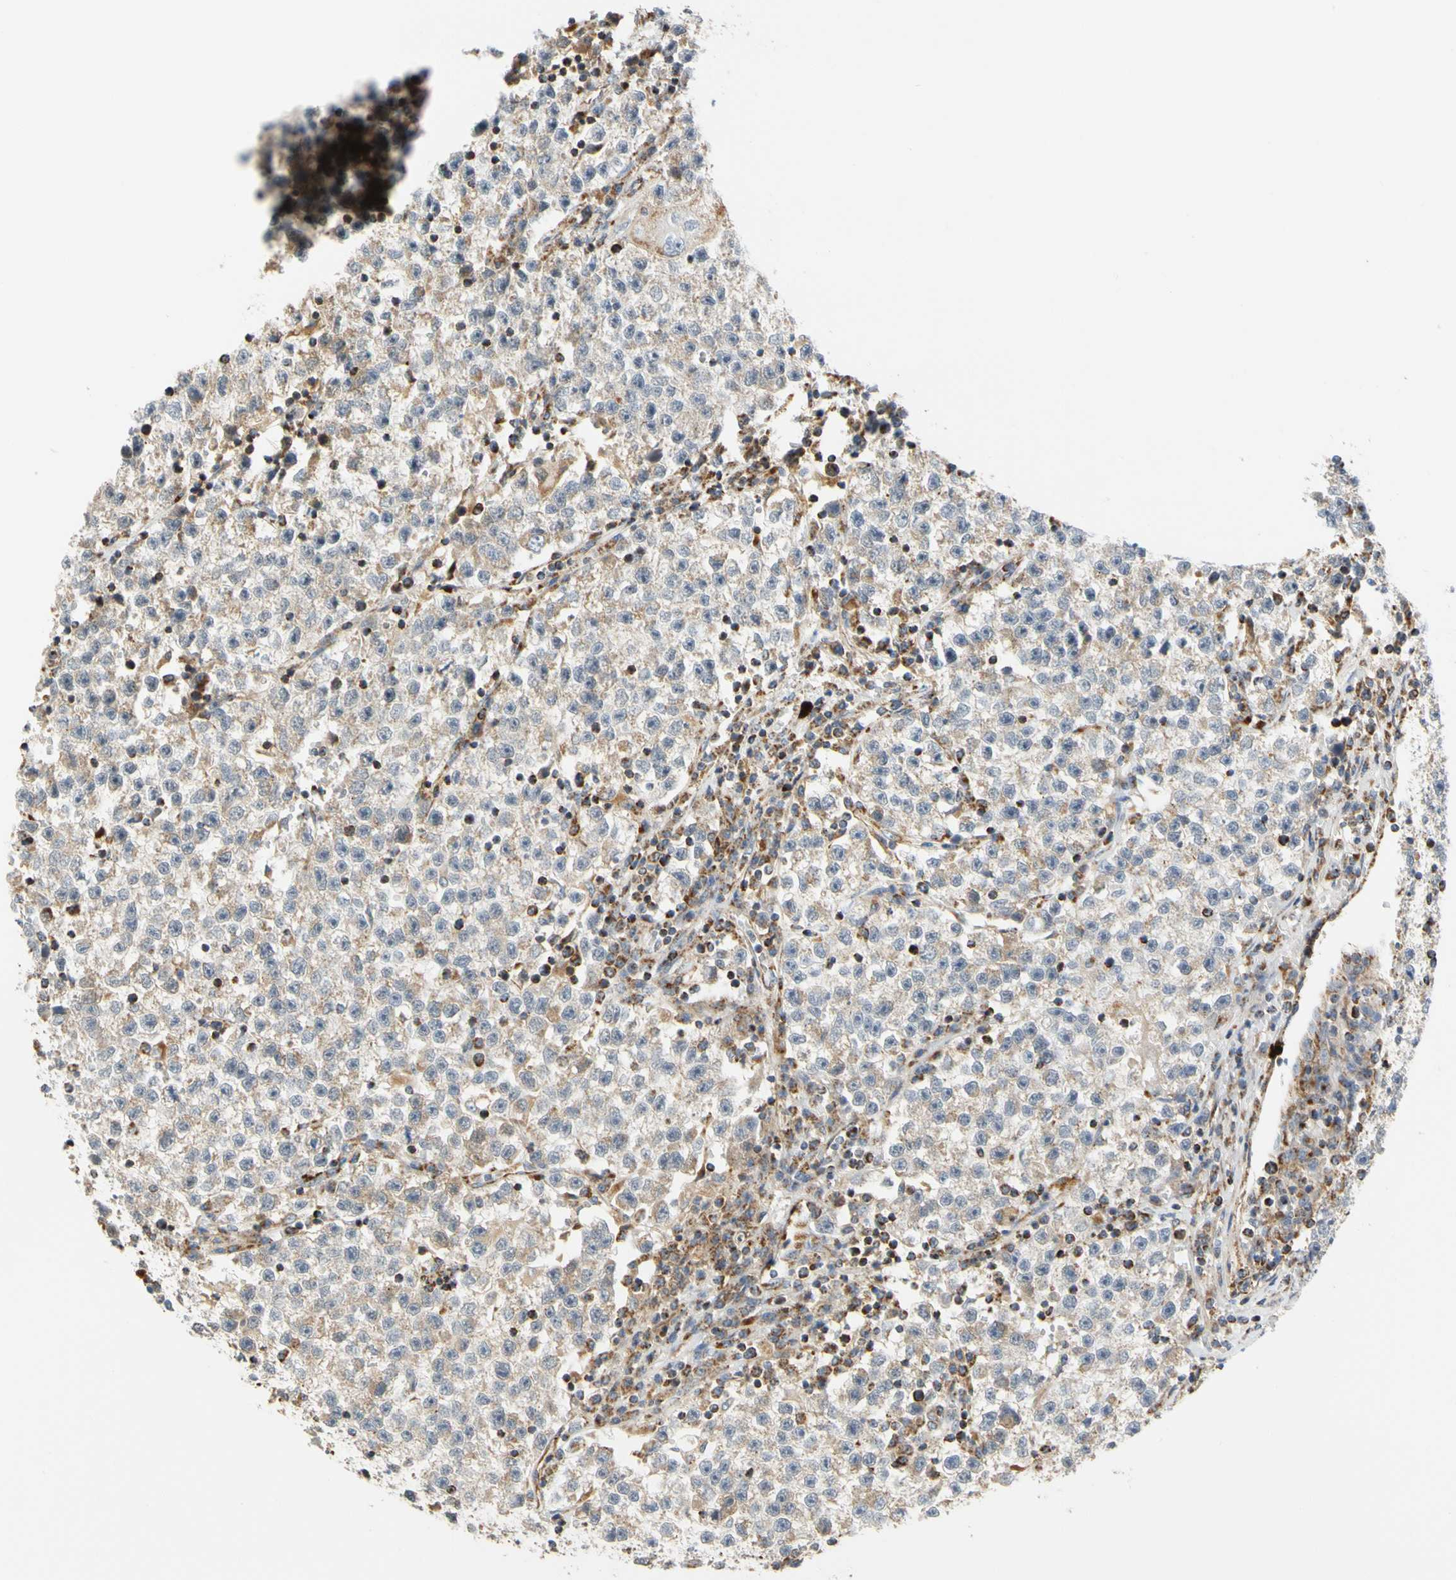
{"staining": {"intensity": "weak", "quantity": "<25%", "location": "cytoplasmic/membranous"}, "tissue": "testis cancer", "cell_type": "Tumor cells", "image_type": "cancer", "snomed": [{"axis": "morphology", "description": "Seminoma, NOS"}, {"axis": "topography", "description": "Testis"}], "caption": "Immunohistochemistry micrograph of testis cancer stained for a protein (brown), which shows no staining in tumor cells.", "gene": "SFXN3", "patient": {"sex": "male", "age": 22}}